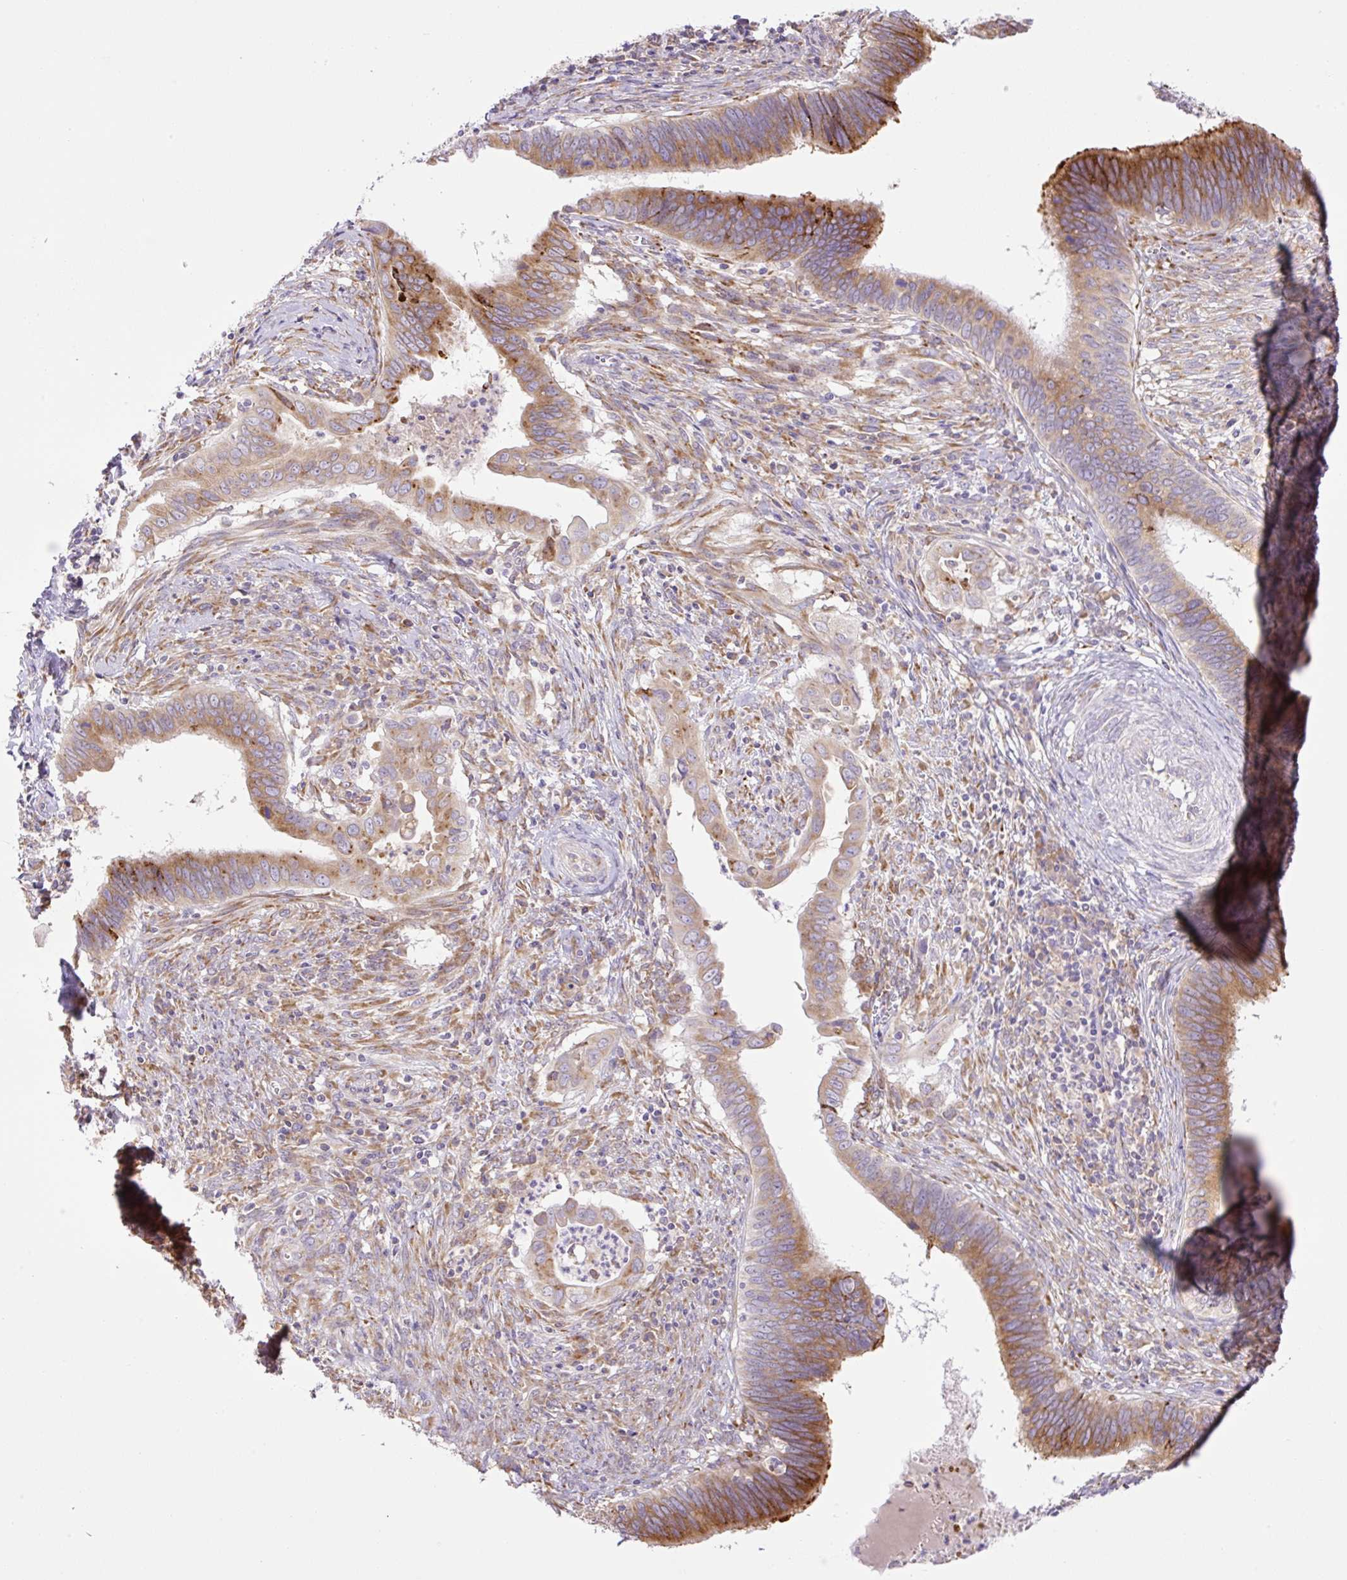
{"staining": {"intensity": "strong", "quantity": ">75%", "location": "cytoplasmic/membranous"}, "tissue": "cervical cancer", "cell_type": "Tumor cells", "image_type": "cancer", "snomed": [{"axis": "morphology", "description": "Adenocarcinoma, NOS"}, {"axis": "topography", "description": "Cervix"}], "caption": "Approximately >75% of tumor cells in adenocarcinoma (cervical) reveal strong cytoplasmic/membranous protein expression as visualized by brown immunohistochemical staining.", "gene": "POFUT1", "patient": {"sex": "female", "age": 42}}